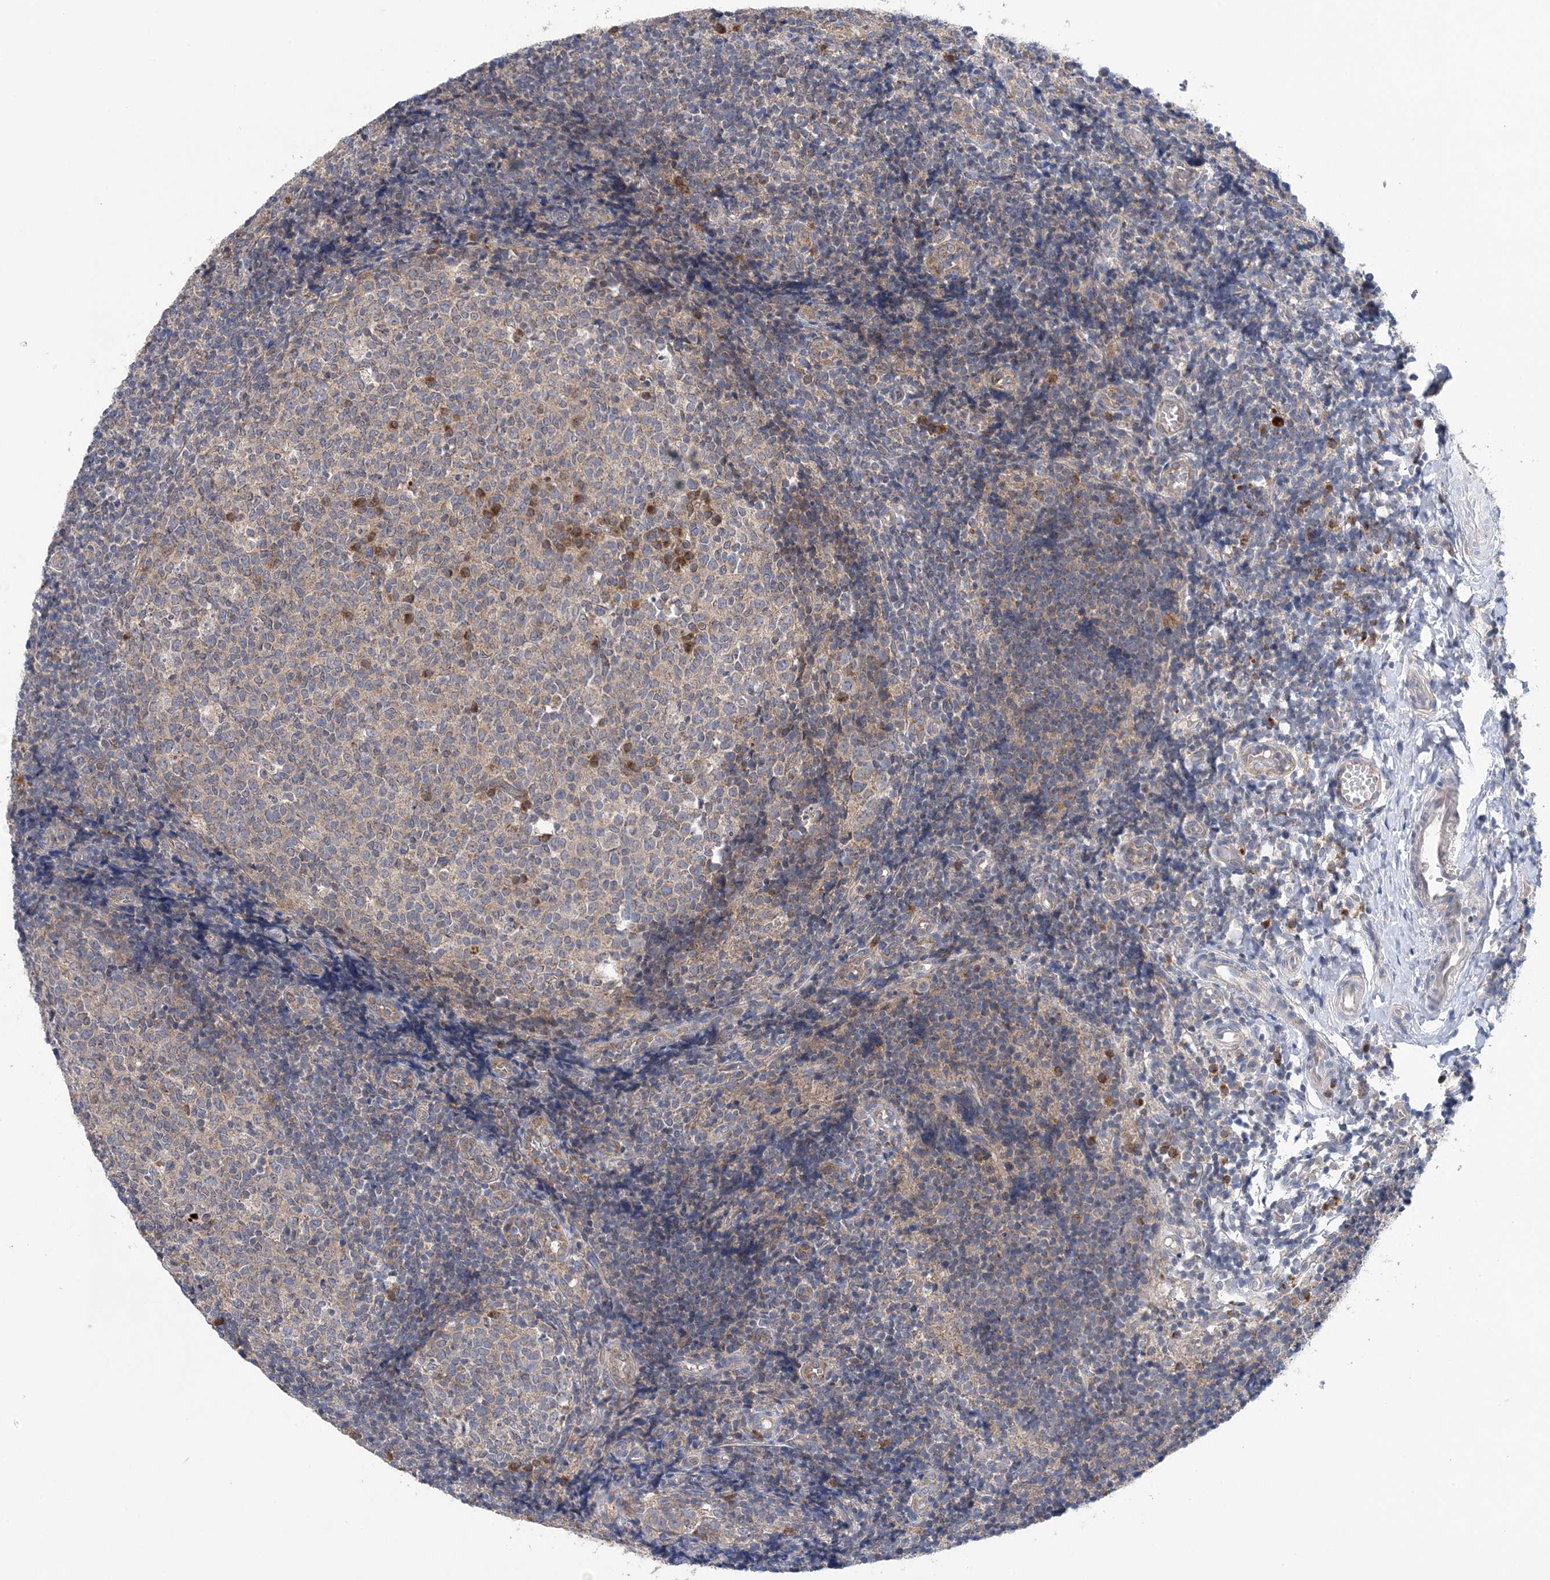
{"staining": {"intensity": "moderate", "quantity": "<25%", "location": "cytoplasmic/membranous"}, "tissue": "tonsil", "cell_type": "Germinal center cells", "image_type": "normal", "snomed": [{"axis": "morphology", "description": "Normal tissue, NOS"}, {"axis": "topography", "description": "Tonsil"}], "caption": "This image displays normal tonsil stained with immunohistochemistry to label a protein in brown. The cytoplasmic/membranous of germinal center cells show moderate positivity for the protein. Nuclei are counter-stained blue.", "gene": "COPE", "patient": {"sex": "female", "age": 19}}